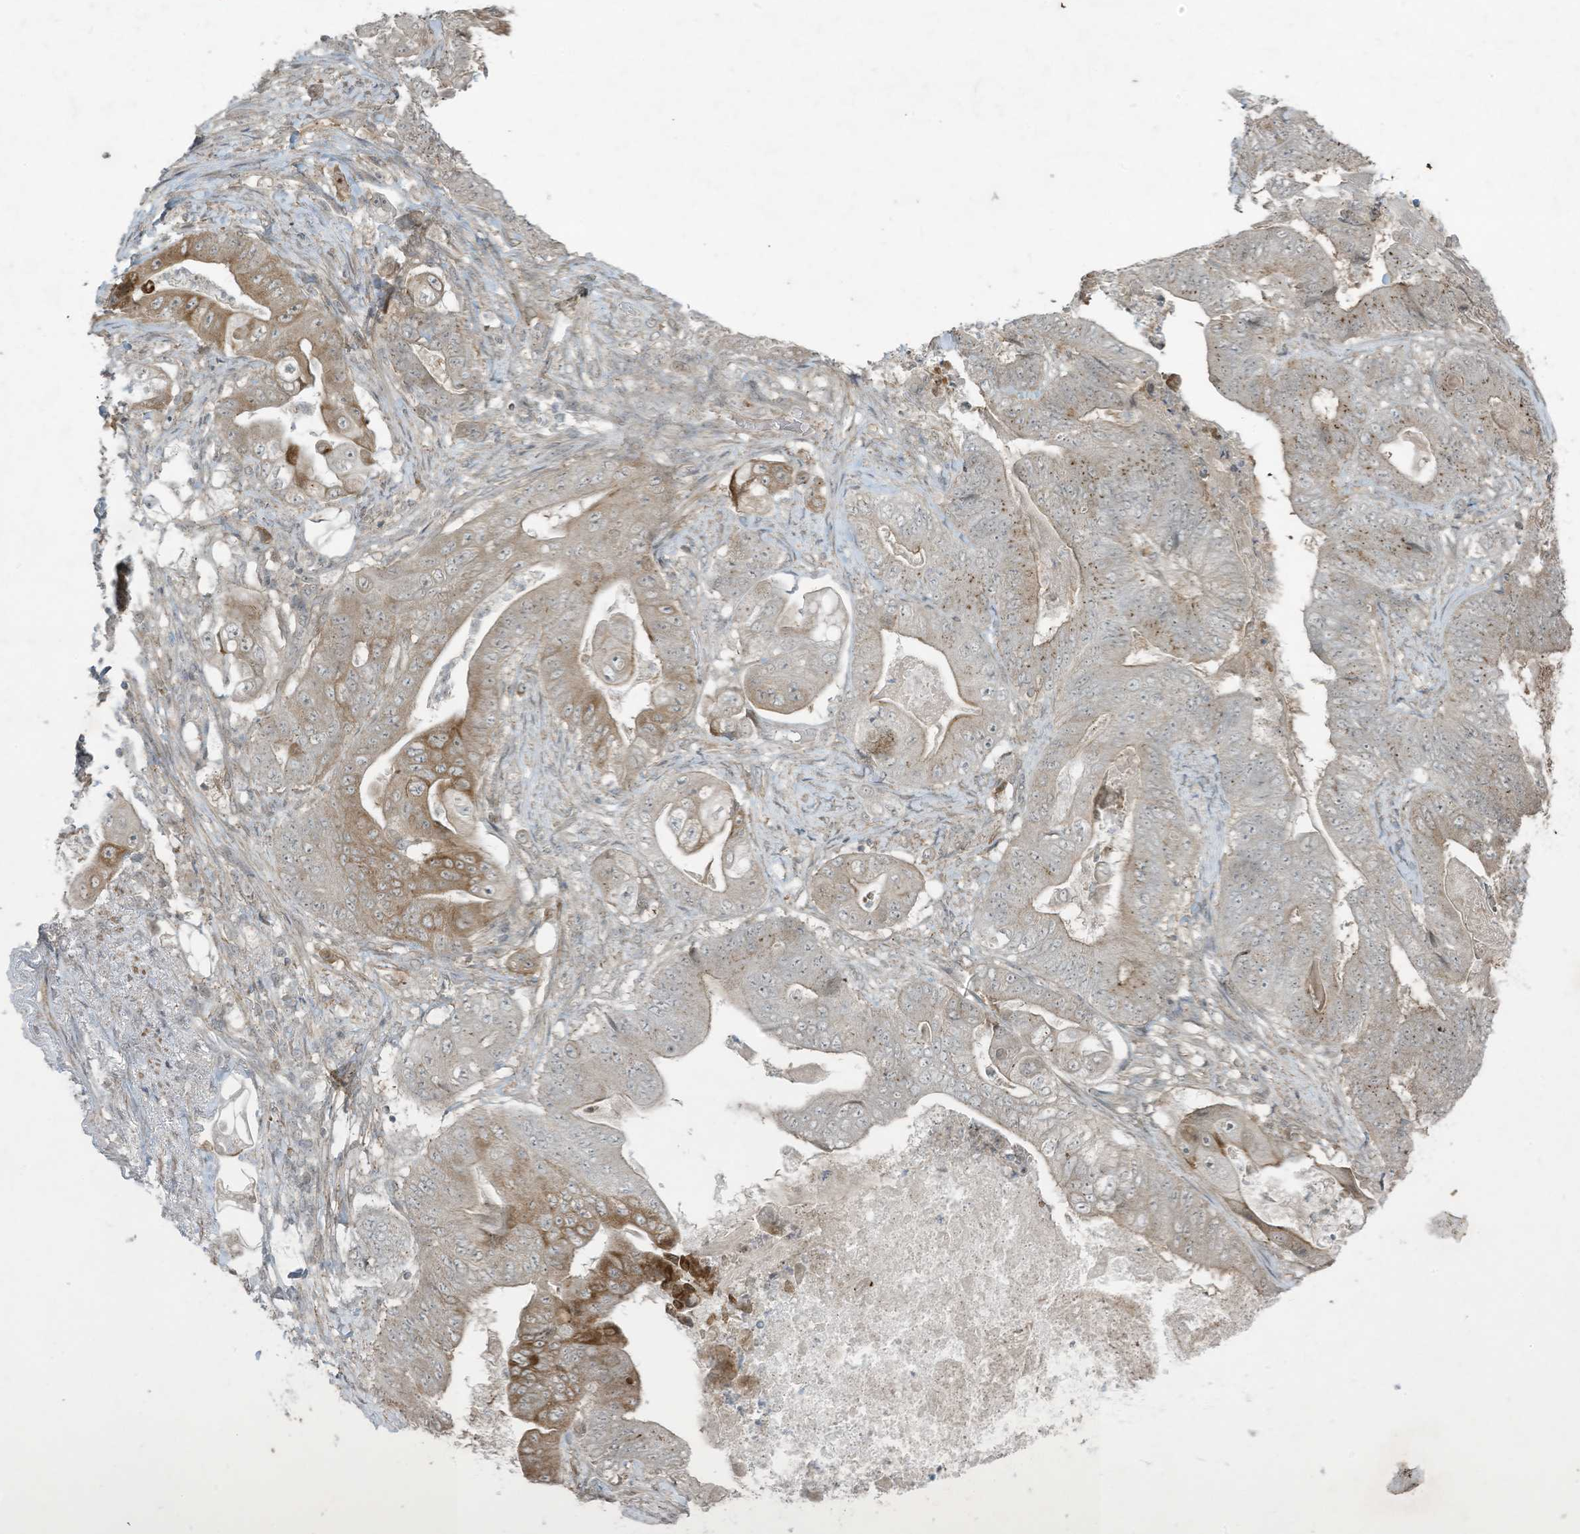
{"staining": {"intensity": "moderate", "quantity": "25%-75%", "location": "cytoplasmic/membranous"}, "tissue": "stomach cancer", "cell_type": "Tumor cells", "image_type": "cancer", "snomed": [{"axis": "morphology", "description": "Adenocarcinoma, NOS"}, {"axis": "topography", "description": "Stomach"}], "caption": "Immunohistochemistry of stomach cancer (adenocarcinoma) demonstrates medium levels of moderate cytoplasmic/membranous staining in approximately 25%-75% of tumor cells.", "gene": "ZNF263", "patient": {"sex": "female", "age": 73}}